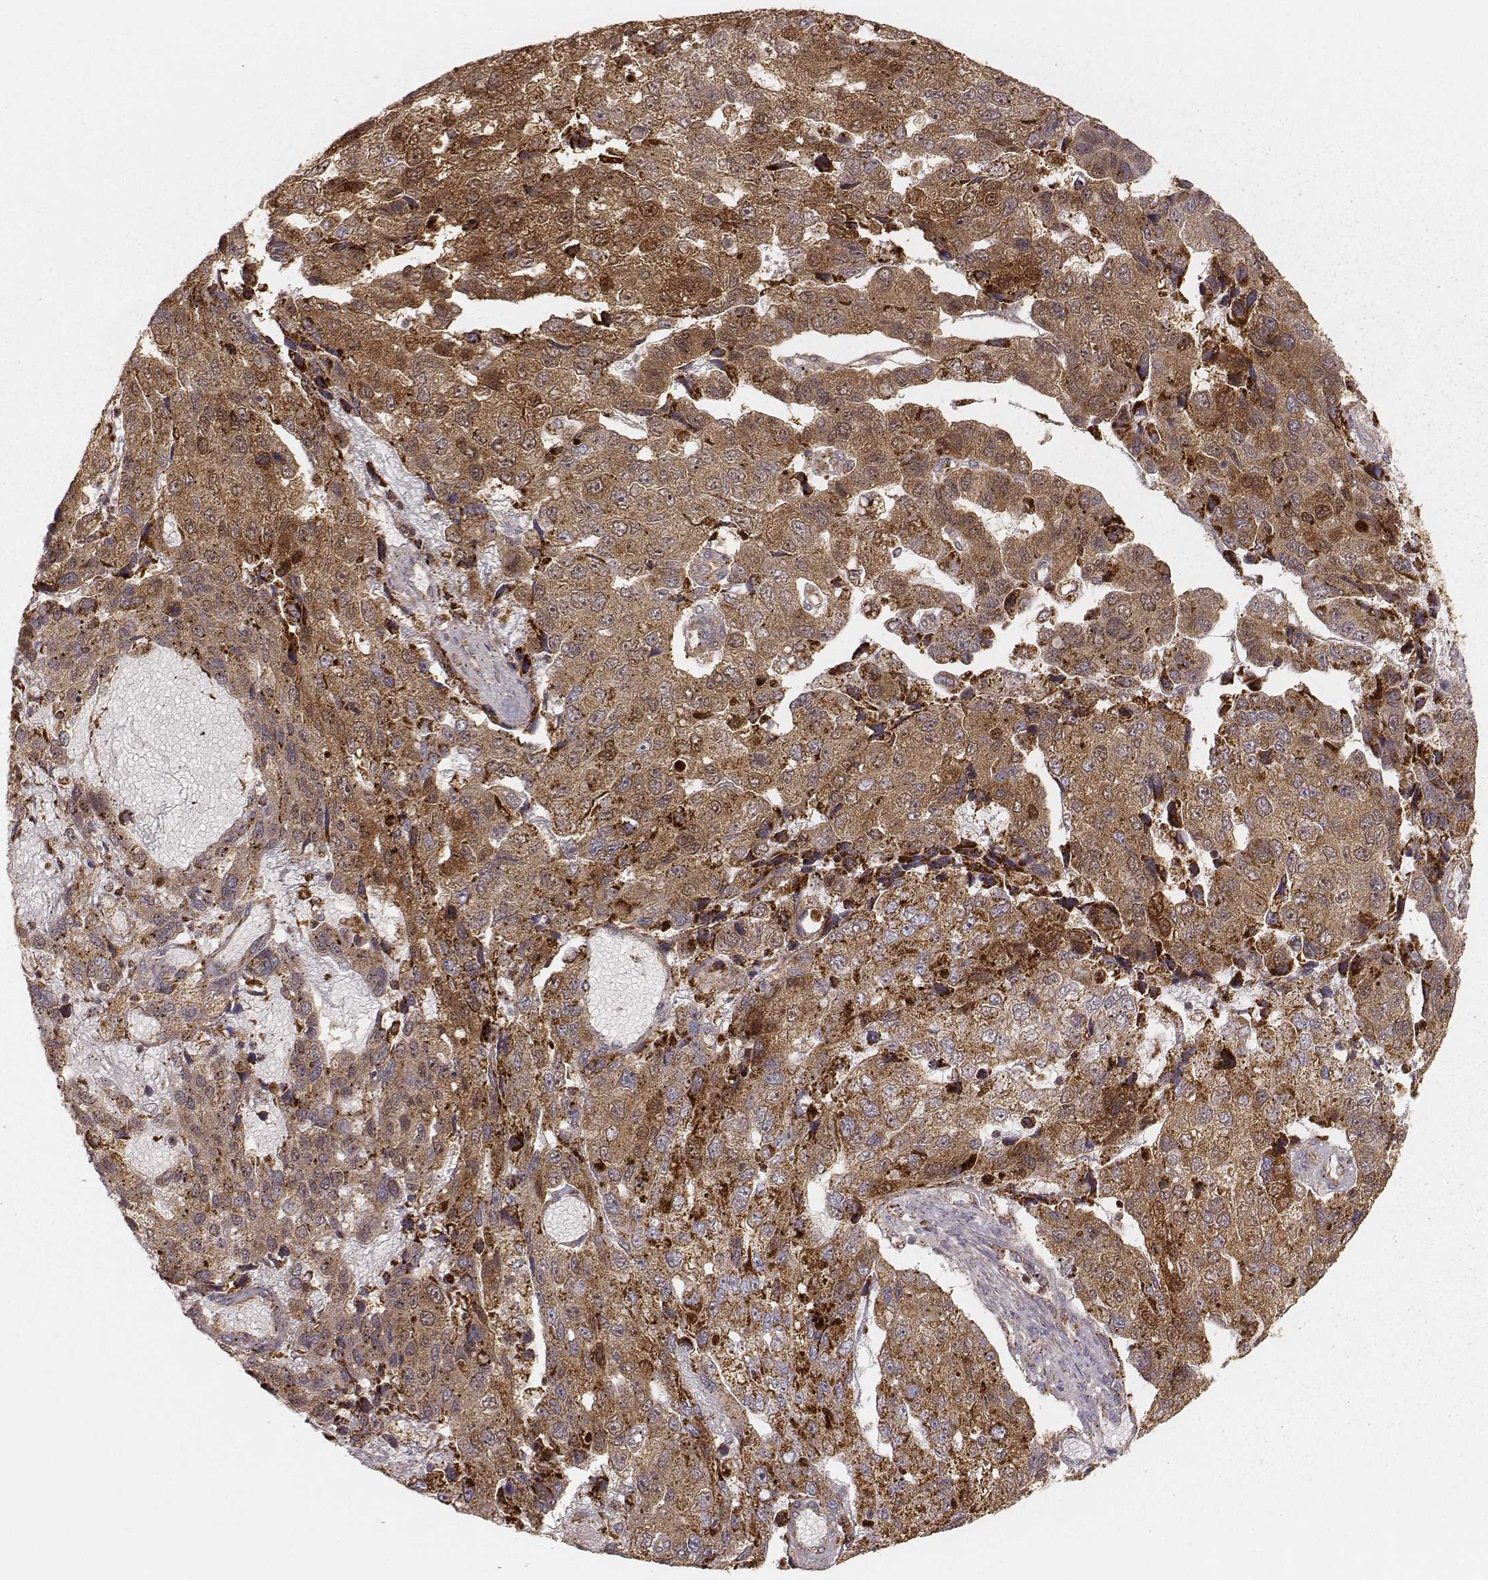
{"staining": {"intensity": "moderate", "quantity": ">75%", "location": "cytoplasmic/membranous"}, "tissue": "pancreatic cancer", "cell_type": "Tumor cells", "image_type": "cancer", "snomed": [{"axis": "morphology", "description": "Adenocarcinoma, NOS"}, {"axis": "topography", "description": "Pancreas"}], "caption": "Pancreatic adenocarcinoma tissue displays moderate cytoplasmic/membranous expression in about >75% of tumor cells, visualized by immunohistochemistry.", "gene": "CS", "patient": {"sex": "female", "age": 61}}